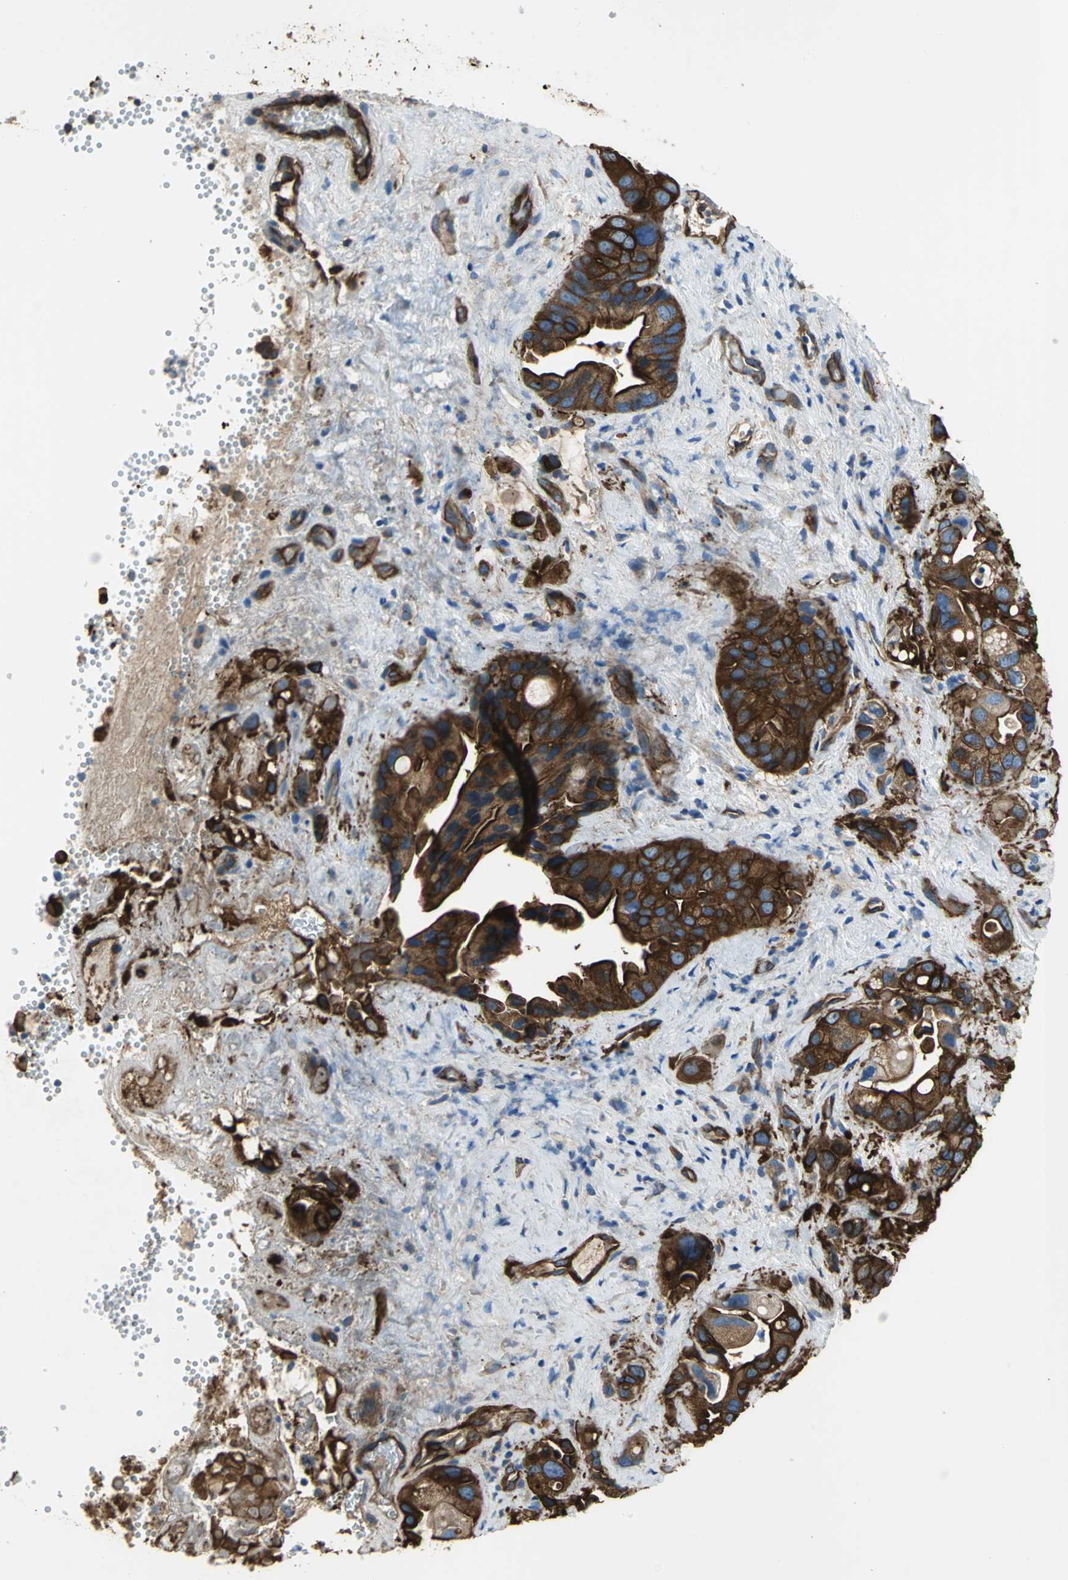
{"staining": {"intensity": "strong", "quantity": ">75%", "location": "cytoplasmic/membranous"}, "tissue": "pancreatic cancer", "cell_type": "Tumor cells", "image_type": "cancer", "snomed": [{"axis": "morphology", "description": "Adenocarcinoma, NOS"}, {"axis": "topography", "description": "Pancreas"}], "caption": "This is an image of immunohistochemistry staining of pancreatic adenocarcinoma, which shows strong positivity in the cytoplasmic/membranous of tumor cells.", "gene": "FLNB", "patient": {"sex": "female", "age": 77}}